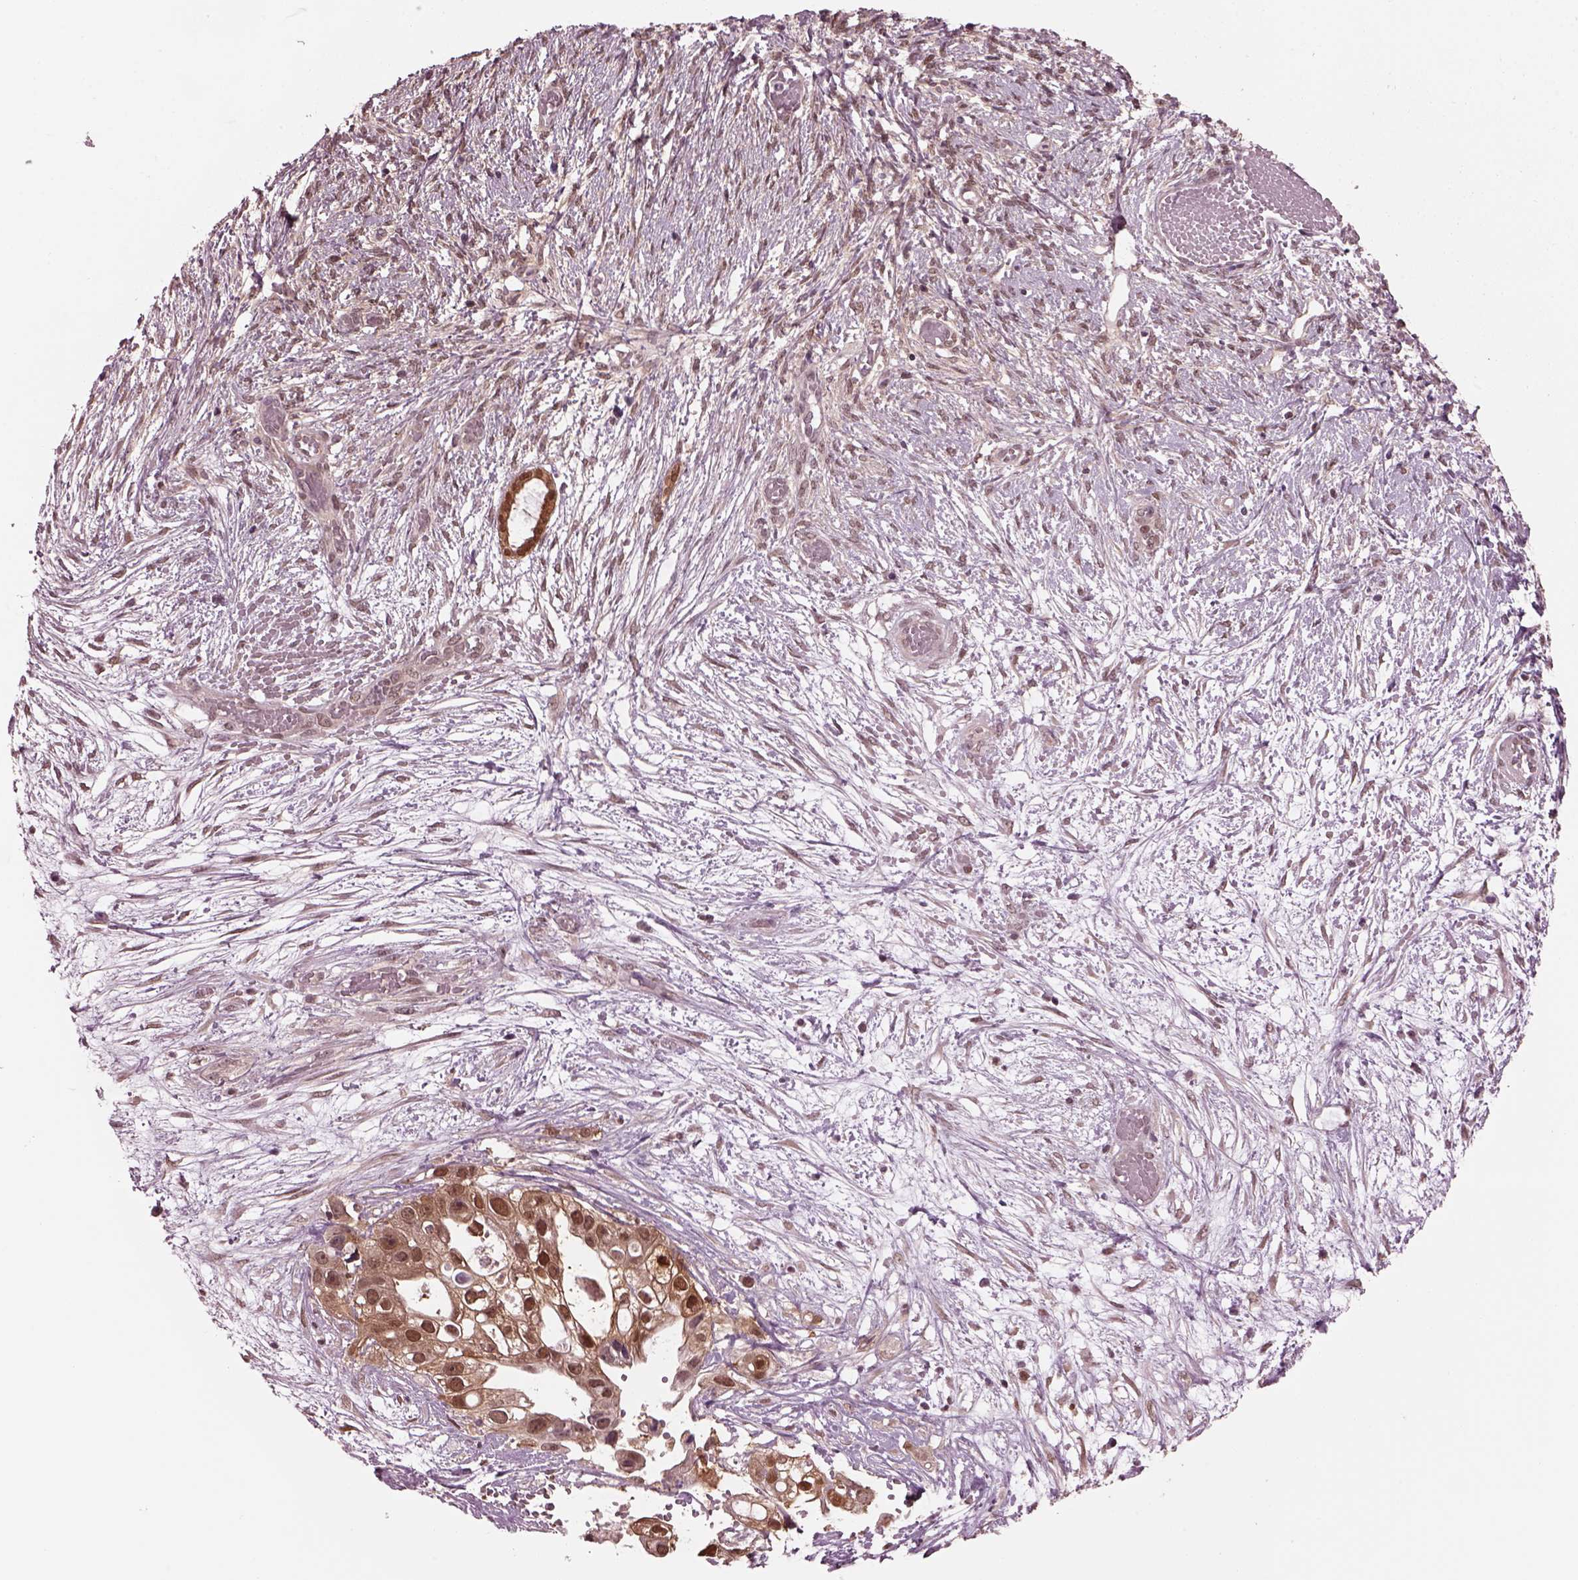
{"staining": {"intensity": "moderate", "quantity": ">75%", "location": "cytoplasmic/membranous,nuclear"}, "tissue": "ovarian cancer", "cell_type": "Tumor cells", "image_type": "cancer", "snomed": [{"axis": "morphology", "description": "Cystadenocarcinoma, serous, NOS"}, {"axis": "topography", "description": "Ovary"}], "caption": "Moderate cytoplasmic/membranous and nuclear protein staining is identified in about >75% of tumor cells in ovarian cancer. (DAB (3,3'-diaminobenzidine) IHC with brightfield microscopy, high magnification).", "gene": "SRI", "patient": {"sex": "female", "age": 56}}